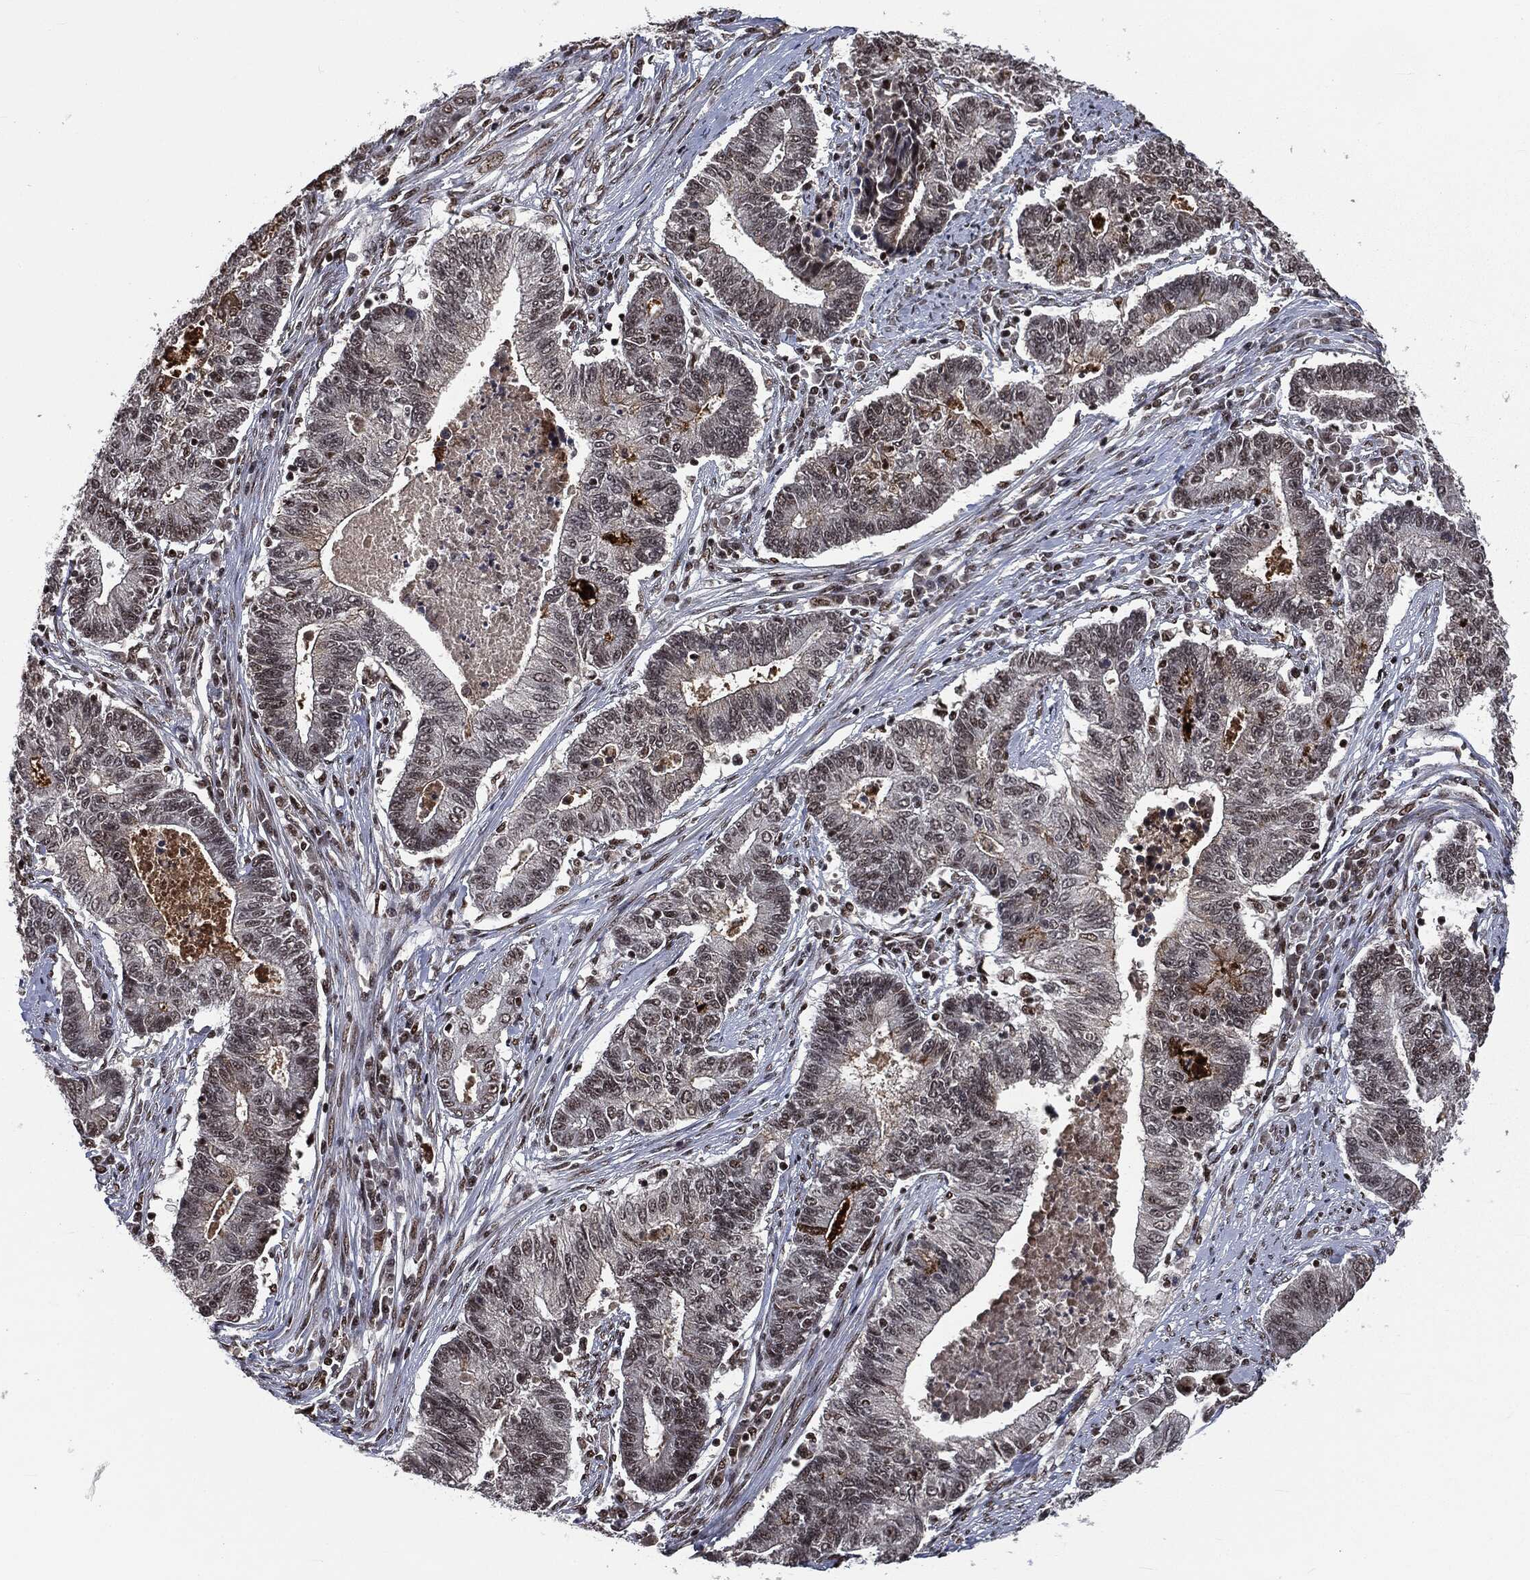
{"staining": {"intensity": "negative", "quantity": "none", "location": "none"}, "tissue": "endometrial cancer", "cell_type": "Tumor cells", "image_type": "cancer", "snomed": [{"axis": "morphology", "description": "Adenocarcinoma, NOS"}, {"axis": "topography", "description": "Uterus"}, {"axis": "topography", "description": "Endometrium"}], "caption": "Immunohistochemistry (IHC) of human adenocarcinoma (endometrial) exhibits no staining in tumor cells.", "gene": "DPH2", "patient": {"sex": "female", "age": 54}}